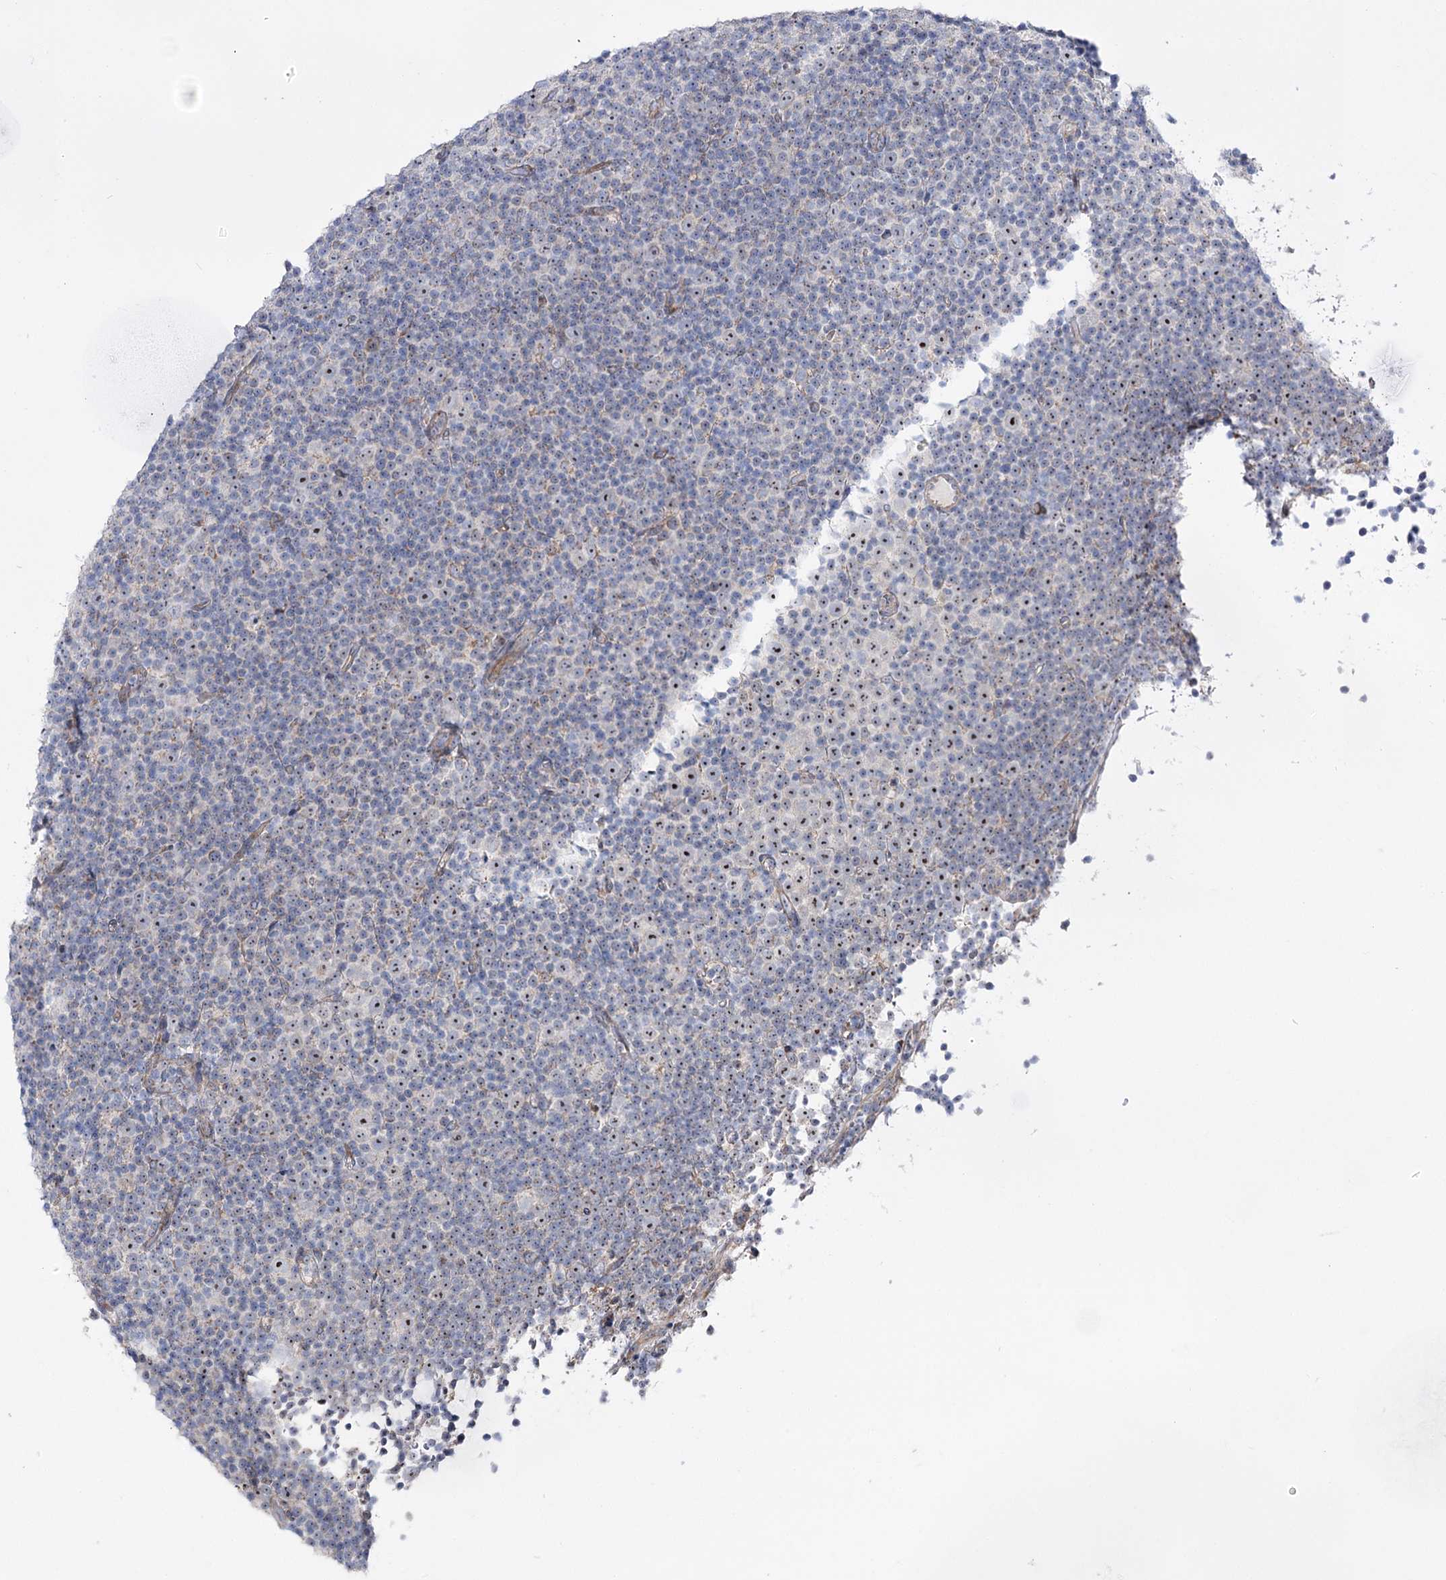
{"staining": {"intensity": "negative", "quantity": "none", "location": "none"}, "tissue": "lymphoma", "cell_type": "Tumor cells", "image_type": "cancer", "snomed": [{"axis": "morphology", "description": "Malignant lymphoma, non-Hodgkin's type, Low grade"}, {"axis": "topography", "description": "Lymph node"}], "caption": "Tumor cells show no significant positivity in lymphoma. (Stains: DAB IHC with hematoxylin counter stain, Microscopy: brightfield microscopy at high magnification).", "gene": "METTL5", "patient": {"sex": "female", "age": 67}}